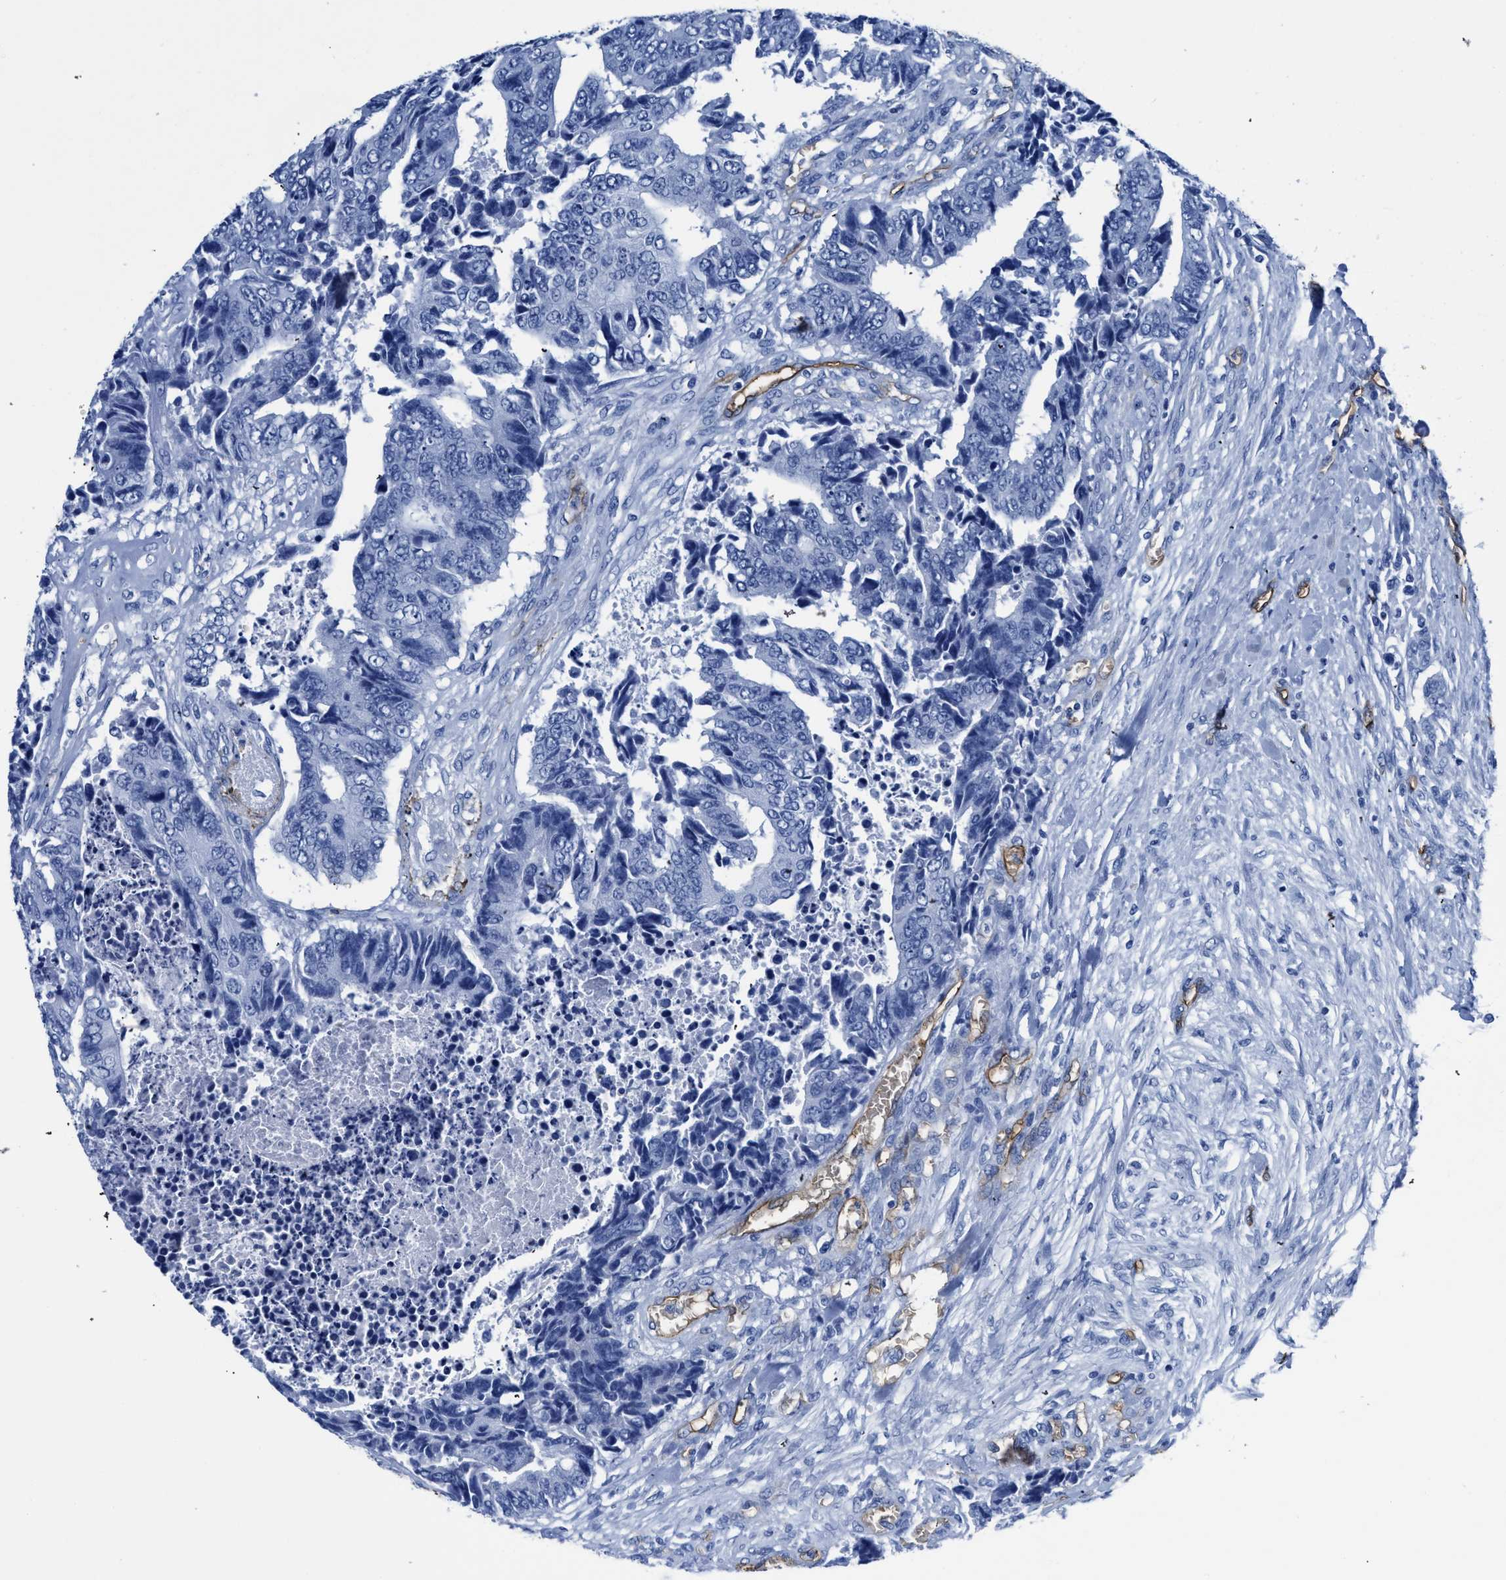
{"staining": {"intensity": "negative", "quantity": "none", "location": "none"}, "tissue": "colorectal cancer", "cell_type": "Tumor cells", "image_type": "cancer", "snomed": [{"axis": "morphology", "description": "Adenocarcinoma, NOS"}, {"axis": "topography", "description": "Rectum"}], "caption": "IHC photomicrograph of neoplastic tissue: colorectal cancer (adenocarcinoma) stained with DAB shows no significant protein expression in tumor cells.", "gene": "AQP1", "patient": {"sex": "male", "age": 84}}